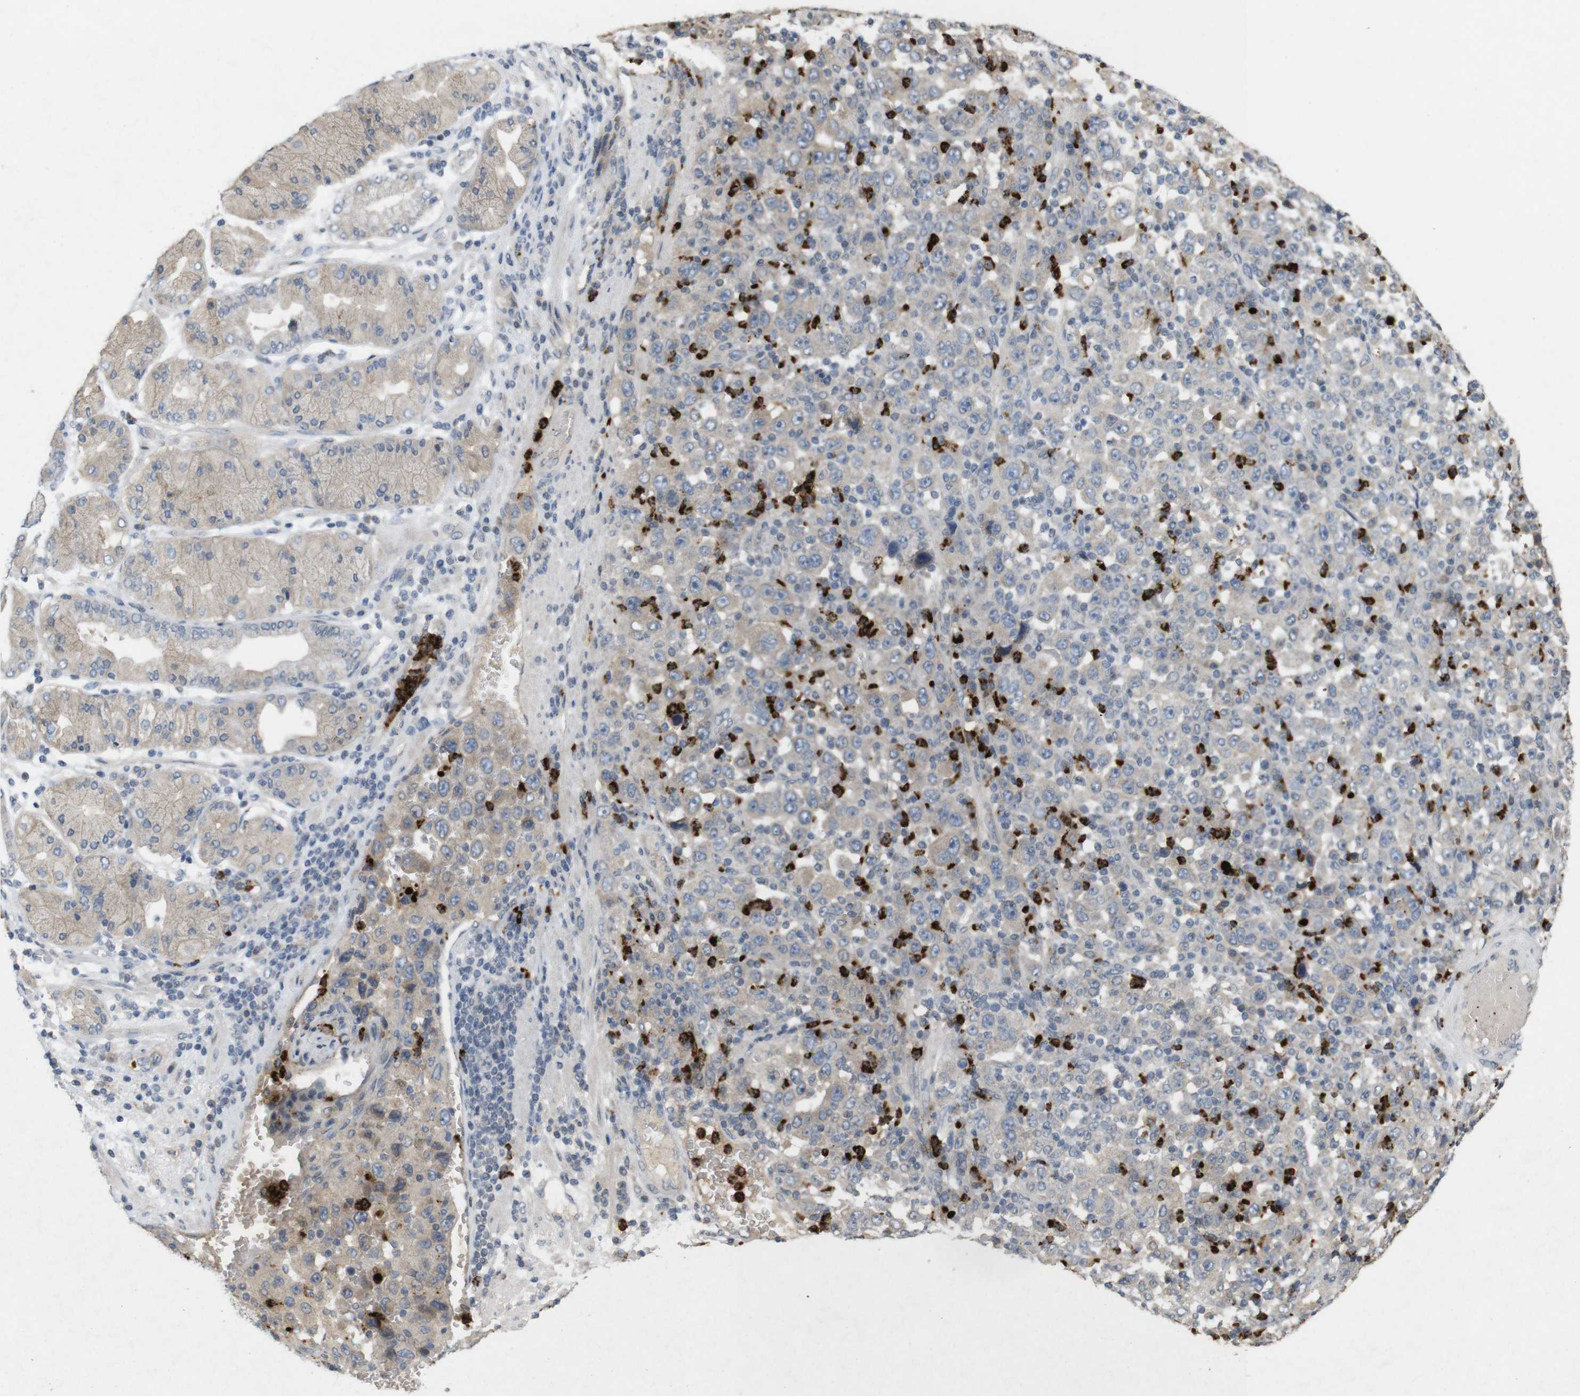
{"staining": {"intensity": "weak", "quantity": "<25%", "location": "cytoplasmic/membranous"}, "tissue": "stomach cancer", "cell_type": "Tumor cells", "image_type": "cancer", "snomed": [{"axis": "morphology", "description": "Normal tissue, NOS"}, {"axis": "morphology", "description": "Adenocarcinoma, NOS"}, {"axis": "topography", "description": "Stomach, upper"}, {"axis": "topography", "description": "Stomach"}], "caption": "Adenocarcinoma (stomach) stained for a protein using IHC displays no staining tumor cells.", "gene": "TSPAN14", "patient": {"sex": "male", "age": 59}}